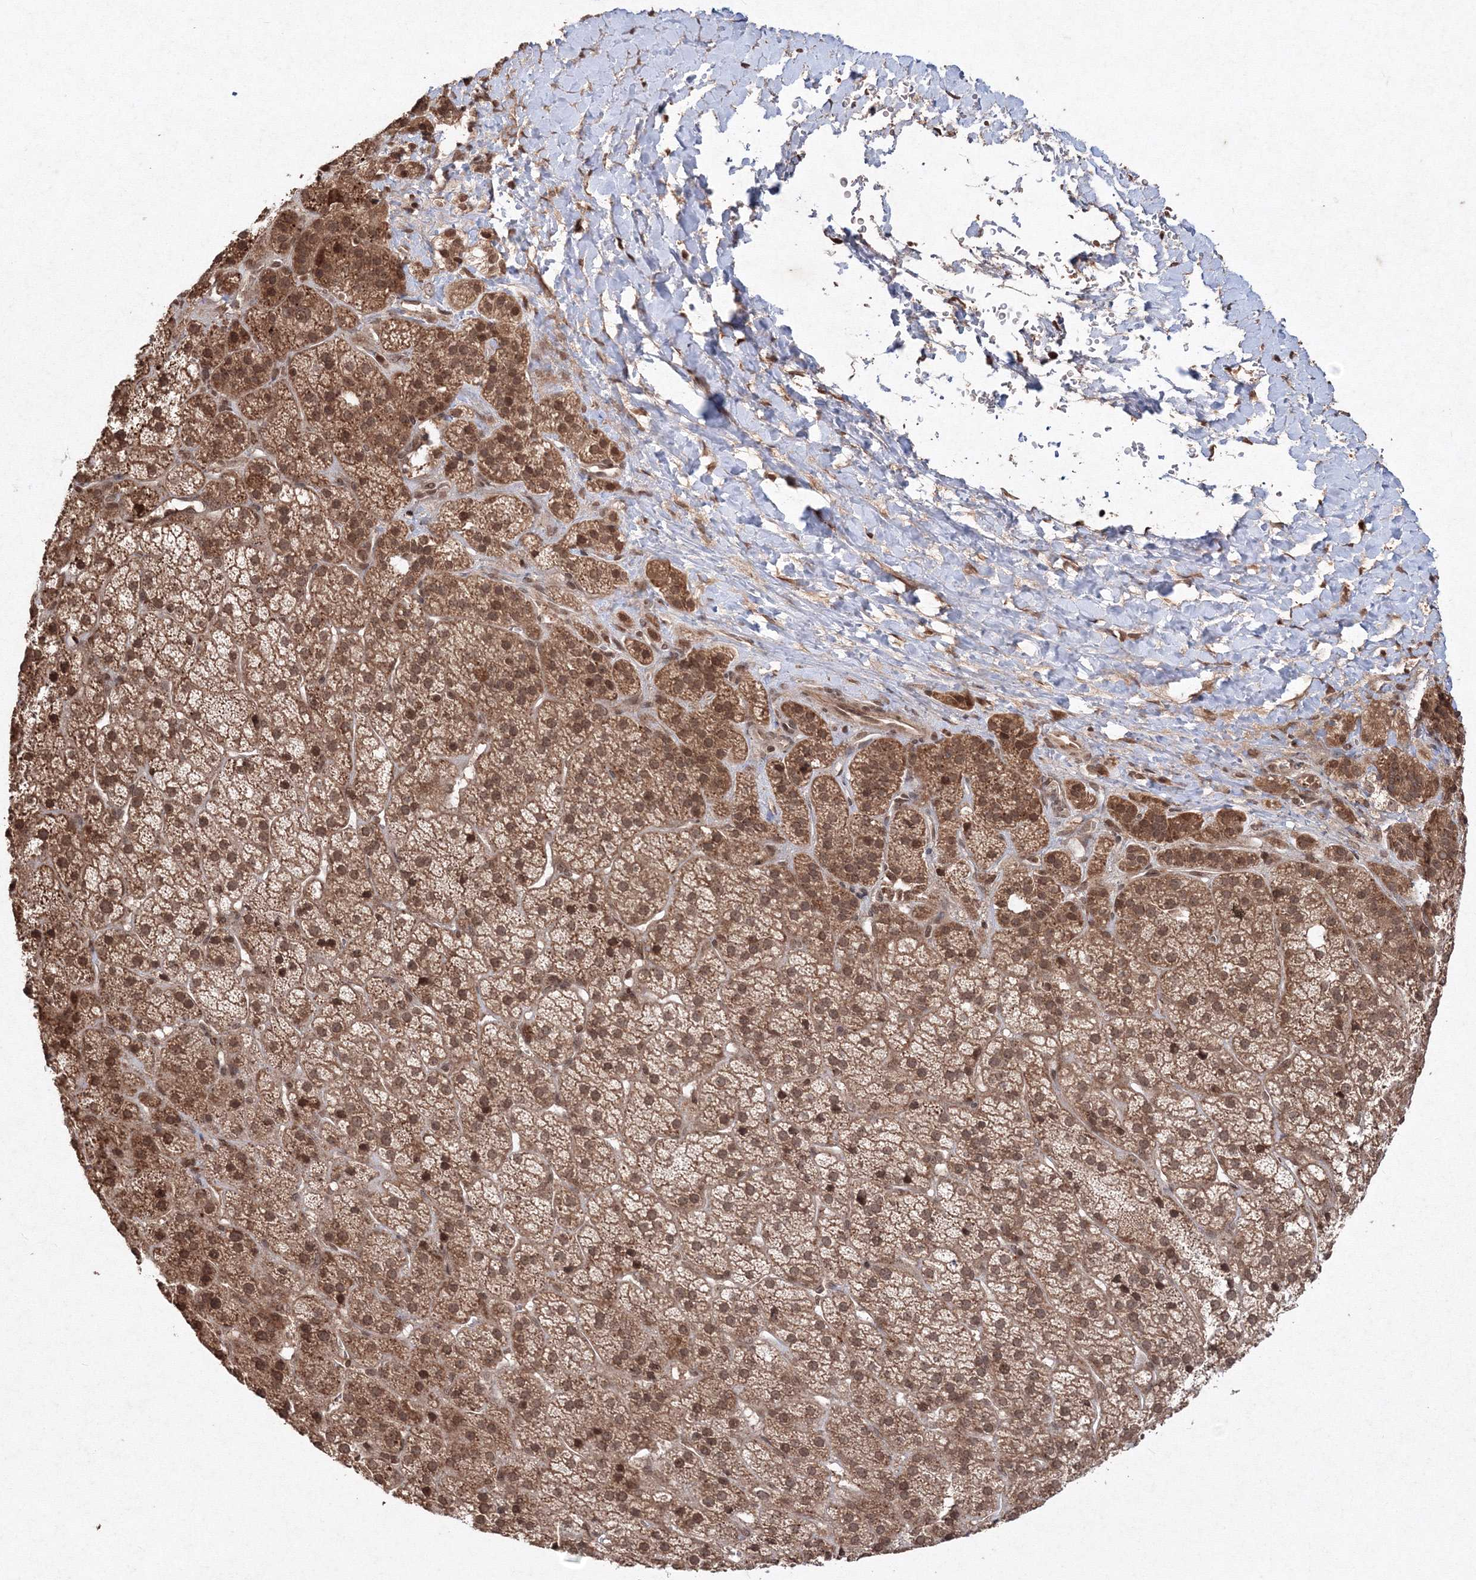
{"staining": {"intensity": "strong", "quantity": ">75%", "location": "cytoplasmic/membranous,nuclear"}, "tissue": "adrenal gland", "cell_type": "Glandular cells", "image_type": "normal", "snomed": [{"axis": "morphology", "description": "Normal tissue, NOS"}, {"axis": "topography", "description": "Adrenal gland"}], "caption": "Immunohistochemistry (IHC) (DAB (3,3'-diaminobenzidine)) staining of unremarkable adrenal gland demonstrates strong cytoplasmic/membranous,nuclear protein expression in about >75% of glandular cells. The staining was performed using DAB (3,3'-diaminobenzidine), with brown indicating positive protein expression. Nuclei are stained blue with hematoxylin.", "gene": "PEX13", "patient": {"sex": "female", "age": 57}}